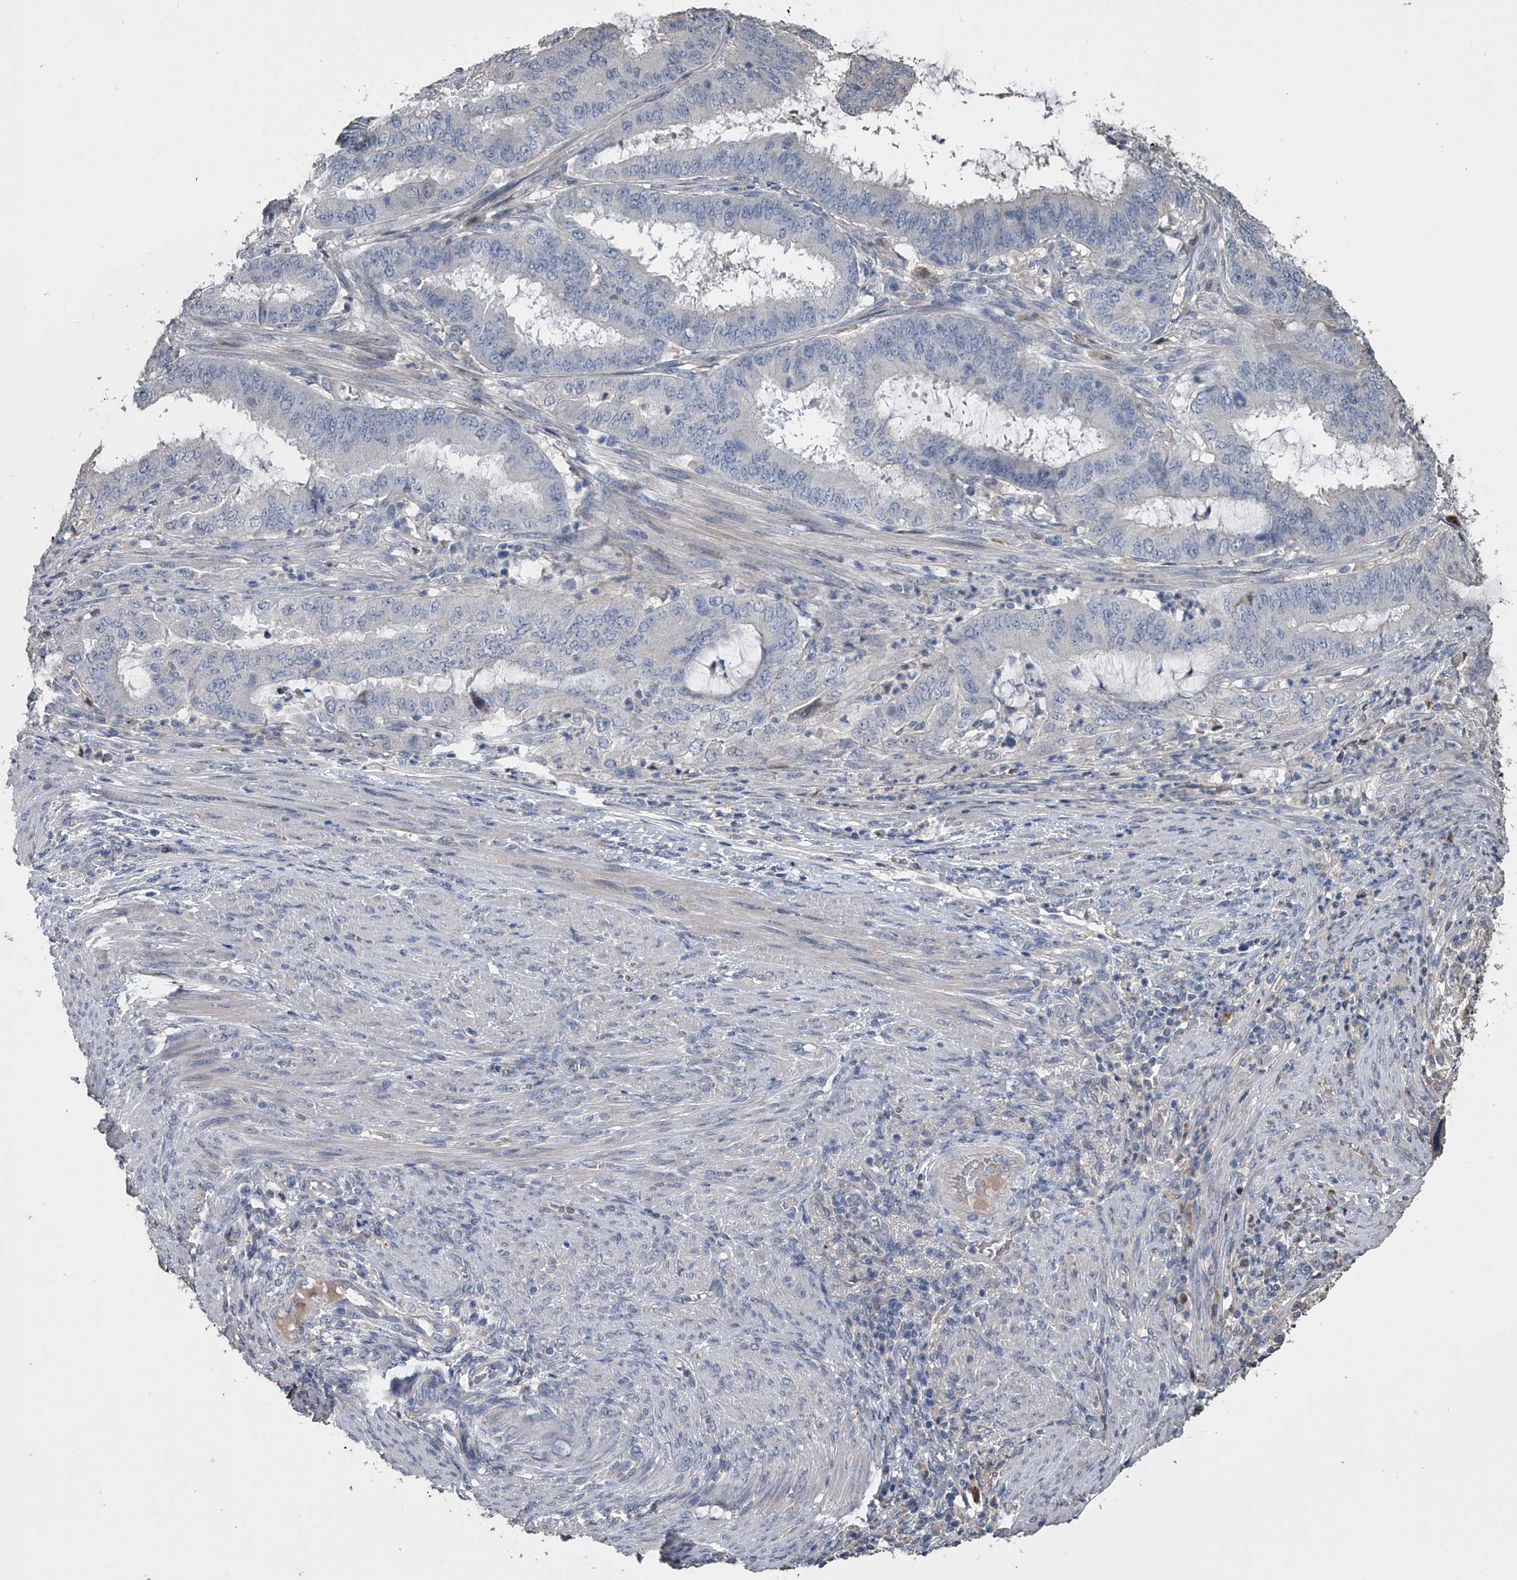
{"staining": {"intensity": "negative", "quantity": "none", "location": "none"}, "tissue": "endometrial cancer", "cell_type": "Tumor cells", "image_type": "cancer", "snomed": [{"axis": "morphology", "description": "Adenocarcinoma, NOS"}, {"axis": "topography", "description": "Endometrium"}], "caption": "Endometrial cancer (adenocarcinoma) stained for a protein using immunohistochemistry (IHC) exhibits no staining tumor cells.", "gene": "DOCK9", "patient": {"sex": "female", "age": 51}}